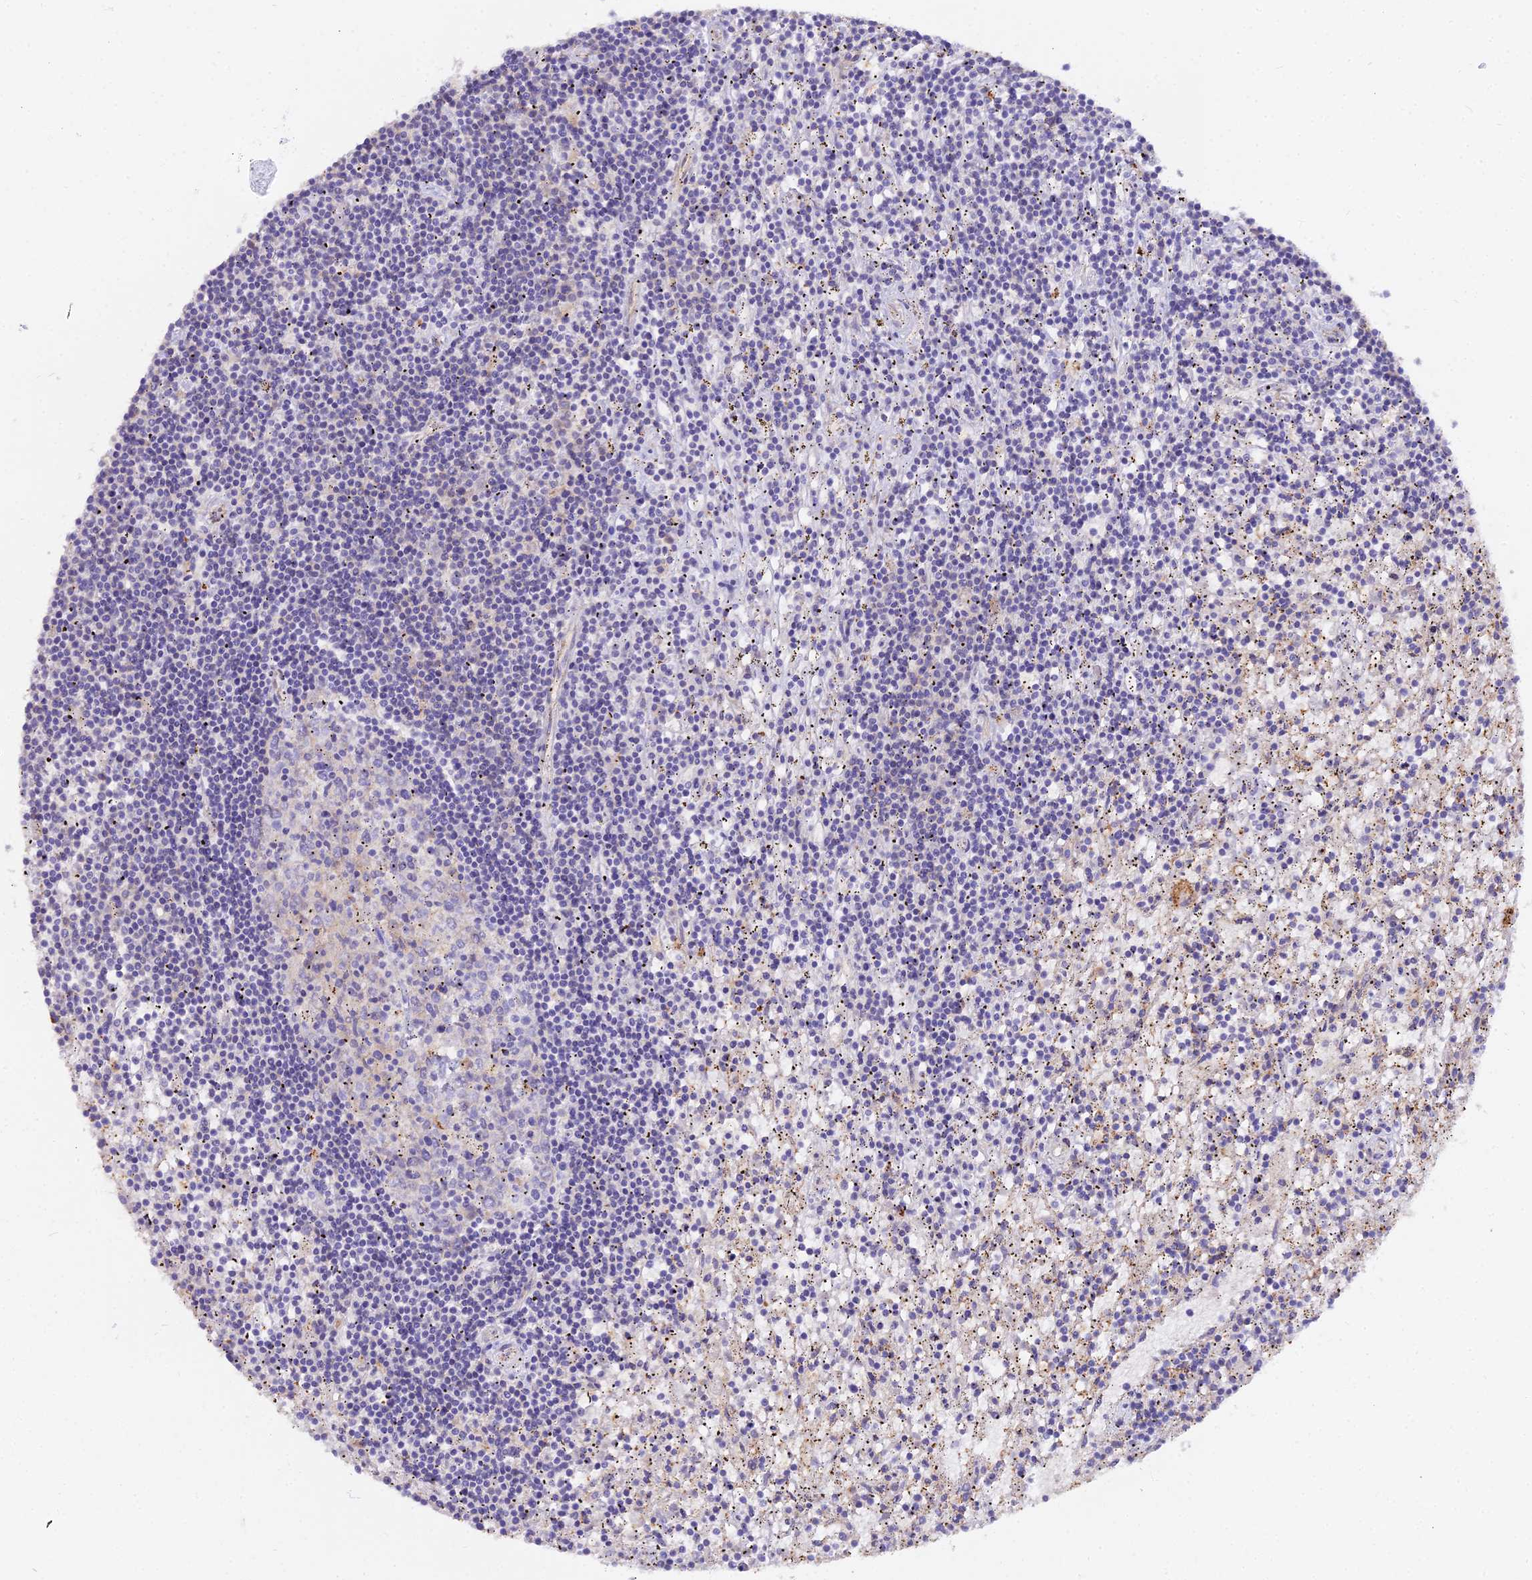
{"staining": {"intensity": "negative", "quantity": "none", "location": "none"}, "tissue": "lymphoma", "cell_type": "Tumor cells", "image_type": "cancer", "snomed": [{"axis": "morphology", "description": "Malignant lymphoma, non-Hodgkin's type, Low grade"}, {"axis": "topography", "description": "Spleen"}], "caption": "This image is of low-grade malignant lymphoma, non-Hodgkin's type stained with IHC to label a protein in brown with the nuclei are counter-stained blue. There is no positivity in tumor cells. The staining is performed using DAB brown chromogen with nuclei counter-stained in using hematoxylin.", "gene": "GLYAT", "patient": {"sex": "male", "age": 76}}